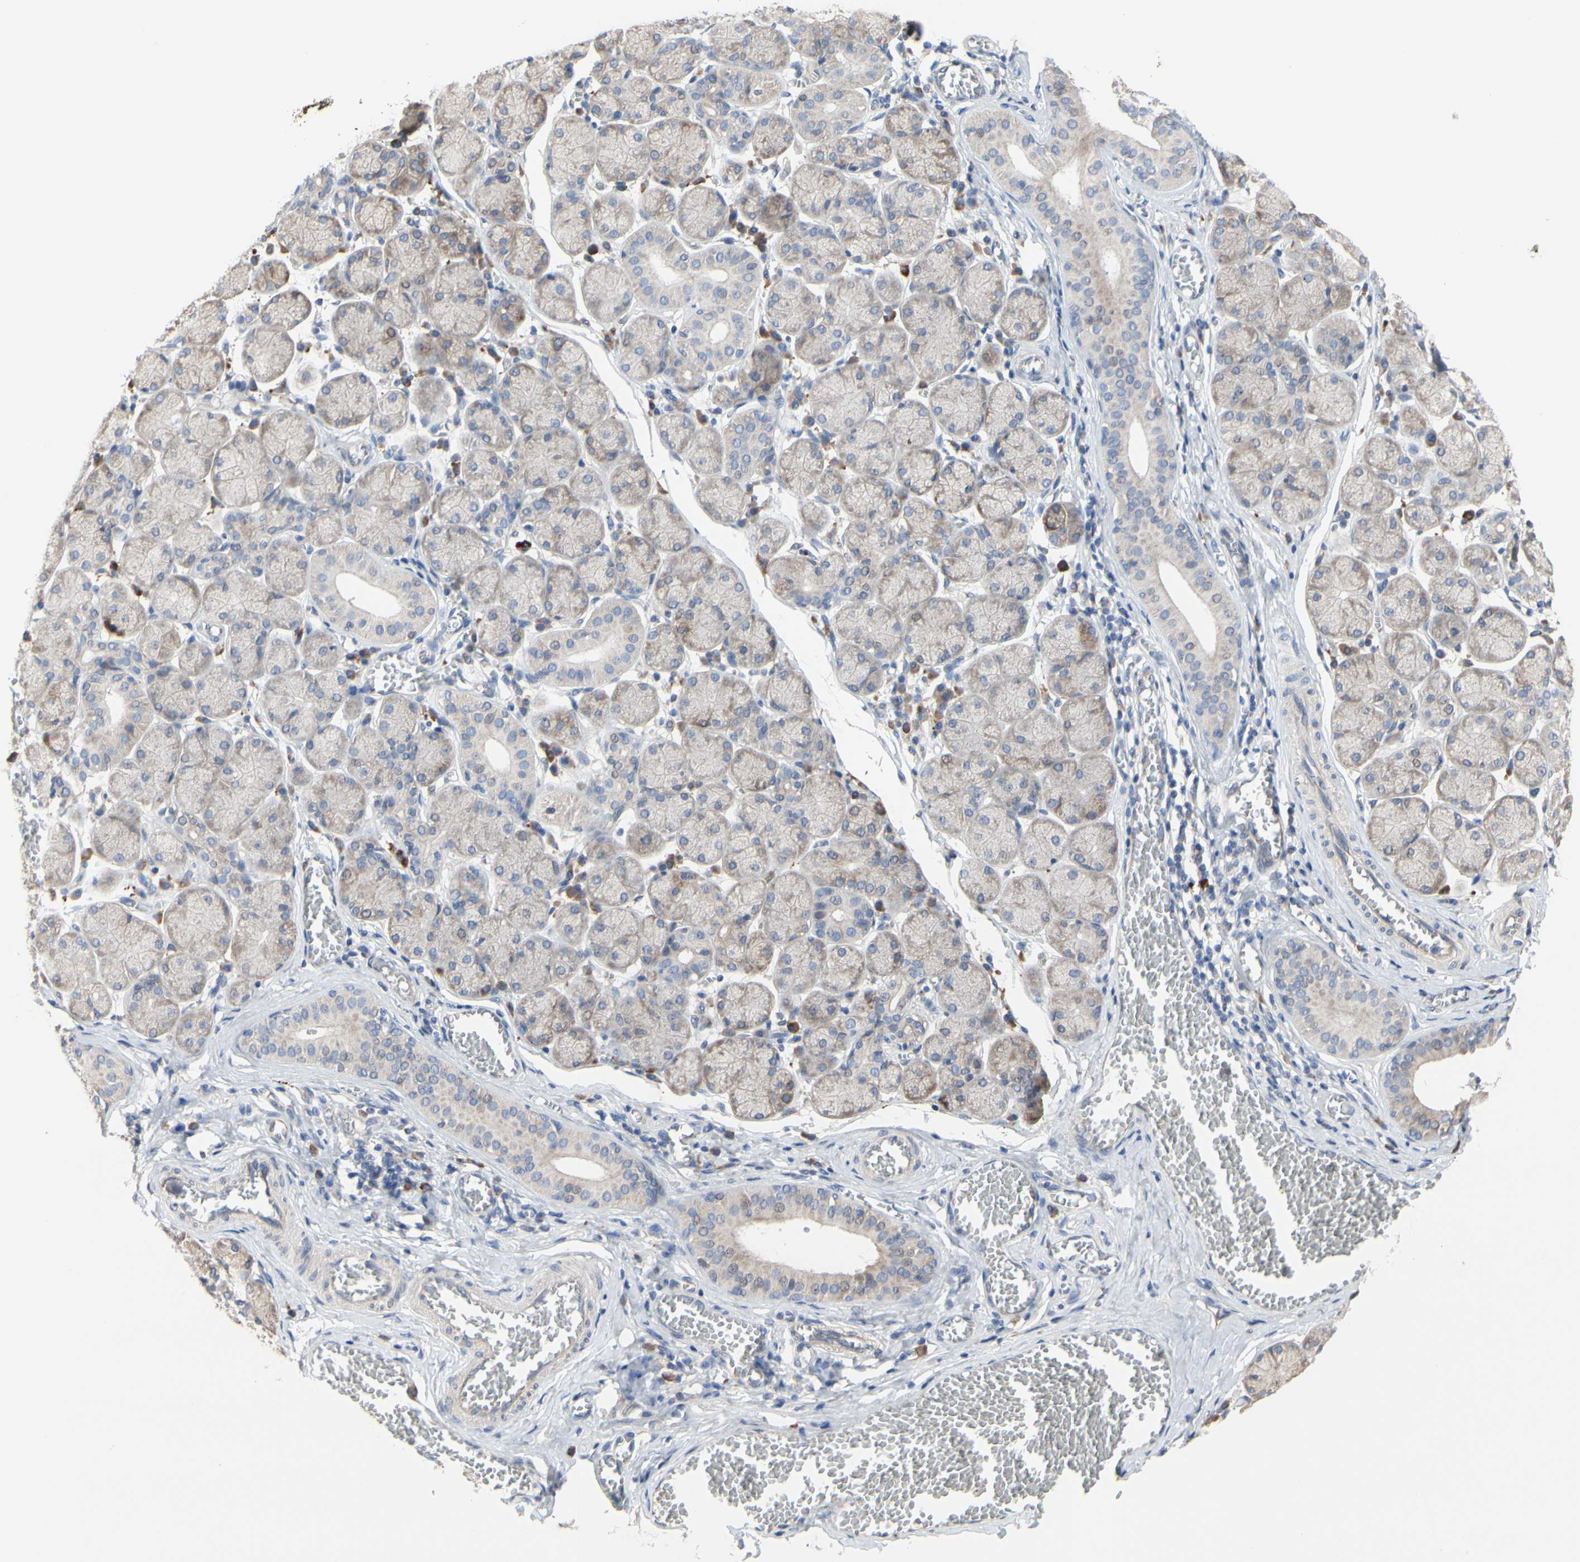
{"staining": {"intensity": "weak", "quantity": "25%-75%", "location": "cytoplasmic/membranous"}, "tissue": "salivary gland", "cell_type": "Glandular cells", "image_type": "normal", "snomed": [{"axis": "morphology", "description": "Normal tissue, NOS"}, {"axis": "topography", "description": "Salivary gland"}], "caption": "Brown immunohistochemical staining in benign human salivary gland demonstrates weak cytoplasmic/membranous expression in approximately 25%-75% of glandular cells. (DAB = brown stain, brightfield microscopy at high magnification).", "gene": "TTC14", "patient": {"sex": "female", "age": 24}}